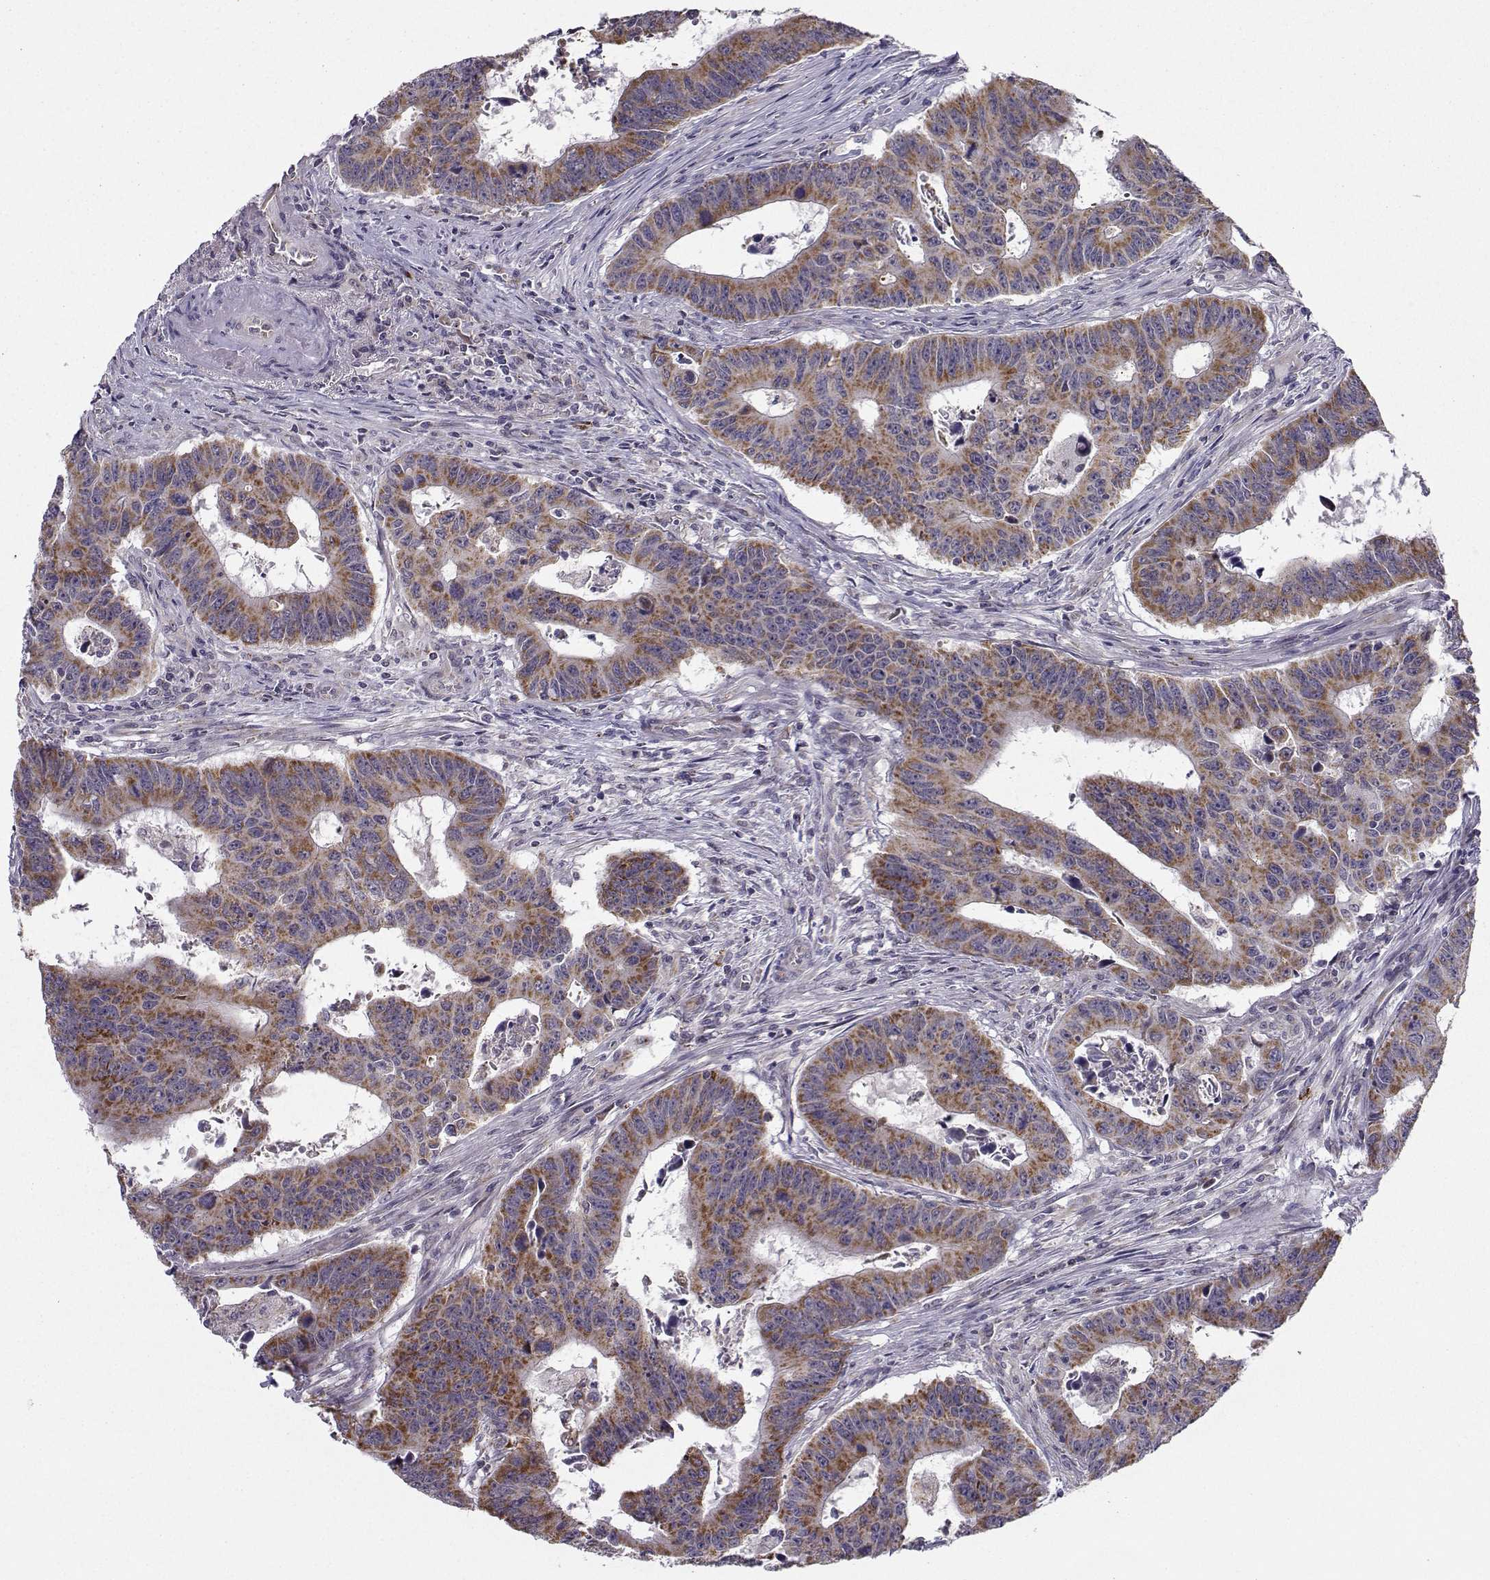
{"staining": {"intensity": "strong", "quantity": ">75%", "location": "cytoplasmic/membranous"}, "tissue": "colorectal cancer", "cell_type": "Tumor cells", "image_type": "cancer", "snomed": [{"axis": "morphology", "description": "Adenocarcinoma, NOS"}, {"axis": "topography", "description": "Appendix"}, {"axis": "topography", "description": "Colon"}, {"axis": "topography", "description": "Cecum"}, {"axis": "topography", "description": "Colon asc"}], "caption": "Colorectal adenocarcinoma was stained to show a protein in brown. There is high levels of strong cytoplasmic/membranous expression in about >75% of tumor cells. (DAB IHC with brightfield microscopy, high magnification).", "gene": "NECAB3", "patient": {"sex": "female", "age": 85}}